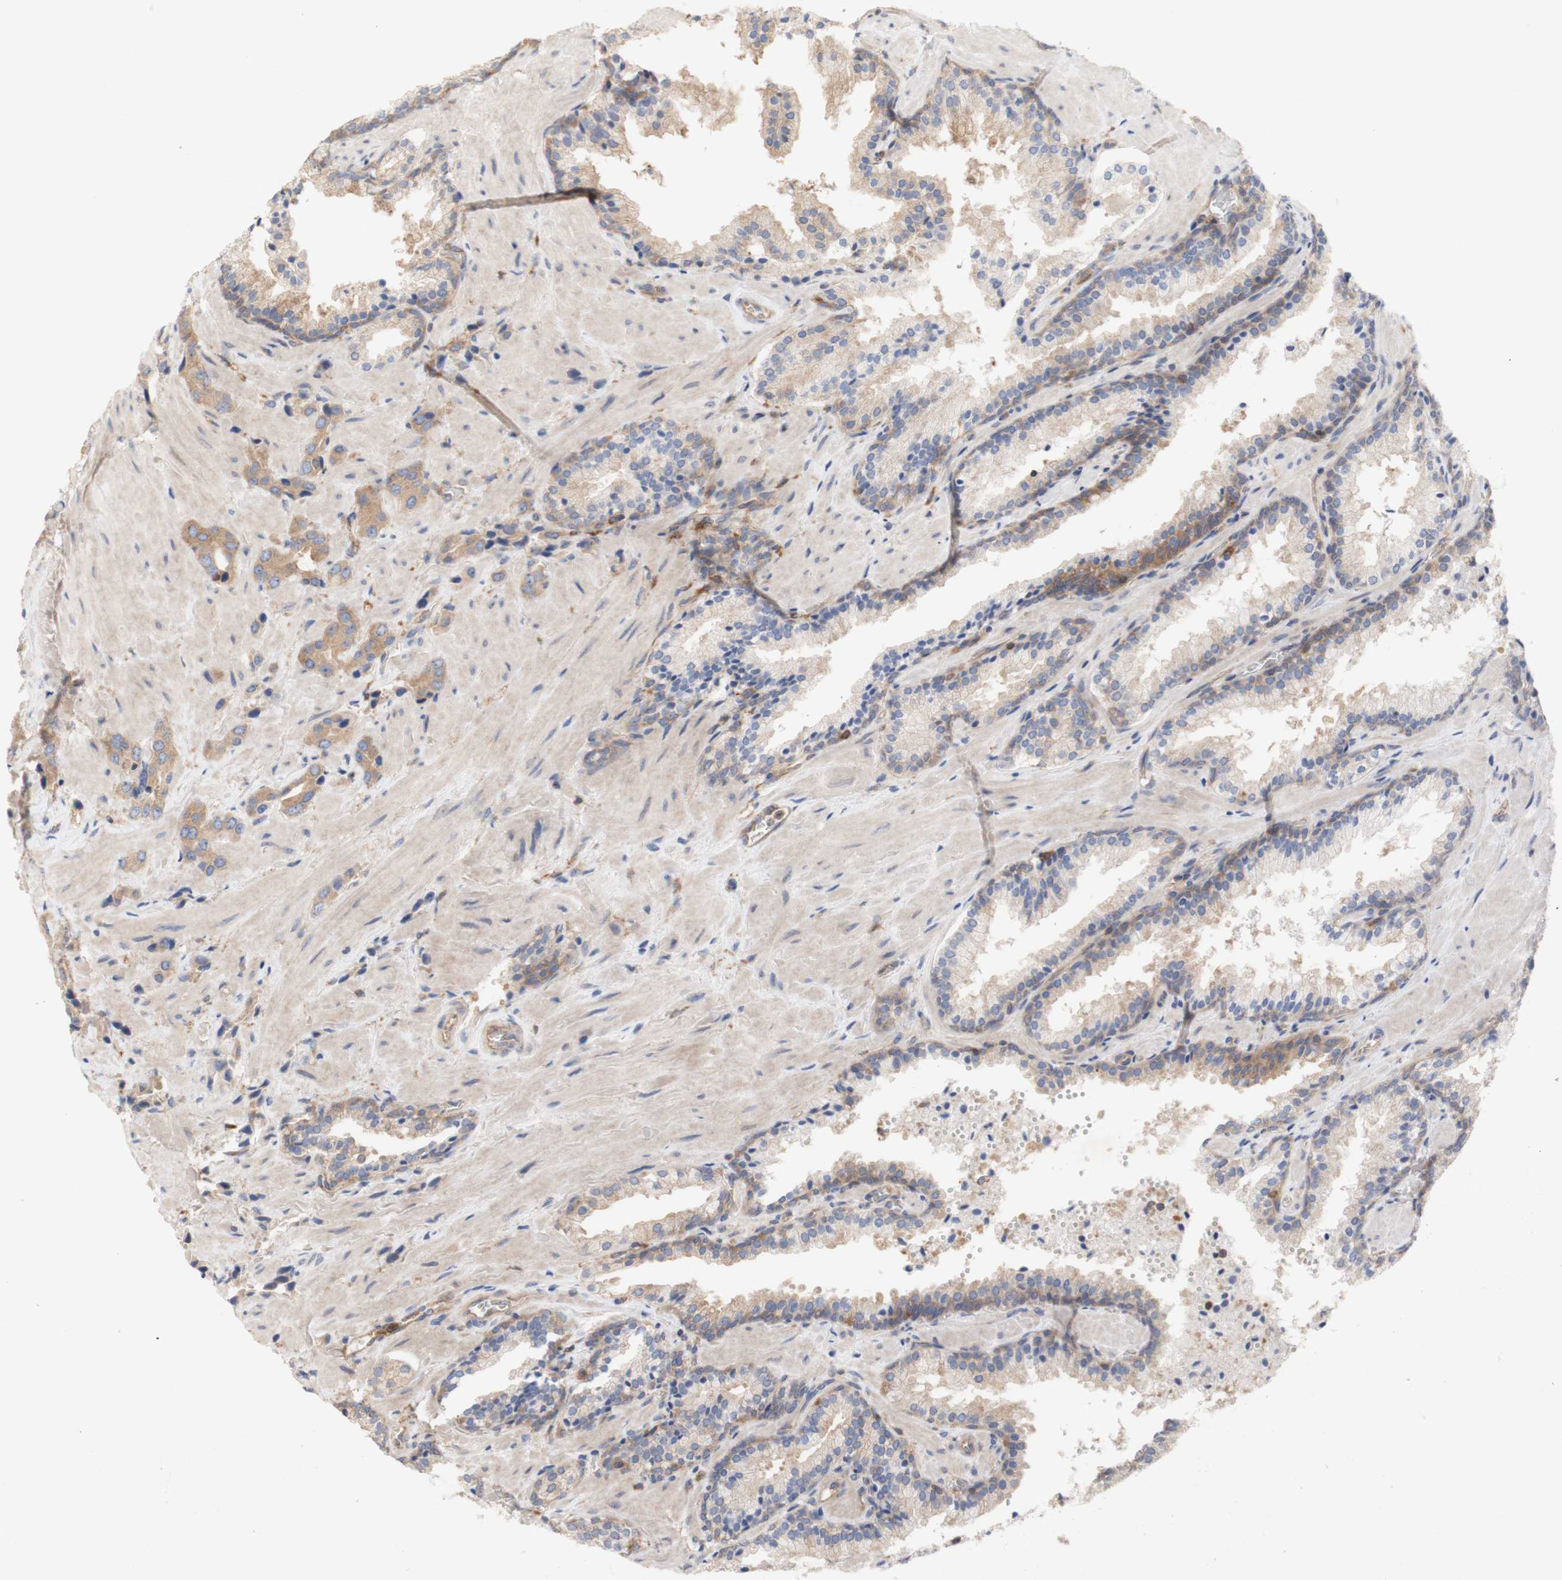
{"staining": {"intensity": "moderate", "quantity": ">75%", "location": "cytoplasmic/membranous"}, "tissue": "prostate cancer", "cell_type": "Tumor cells", "image_type": "cancer", "snomed": [{"axis": "morphology", "description": "Adenocarcinoma, High grade"}, {"axis": "topography", "description": "Prostate"}], "caption": "A high-resolution photomicrograph shows IHC staining of prostate adenocarcinoma (high-grade), which shows moderate cytoplasmic/membranous expression in about >75% of tumor cells.", "gene": "IKBKG", "patient": {"sex": "male", "age": 64}}